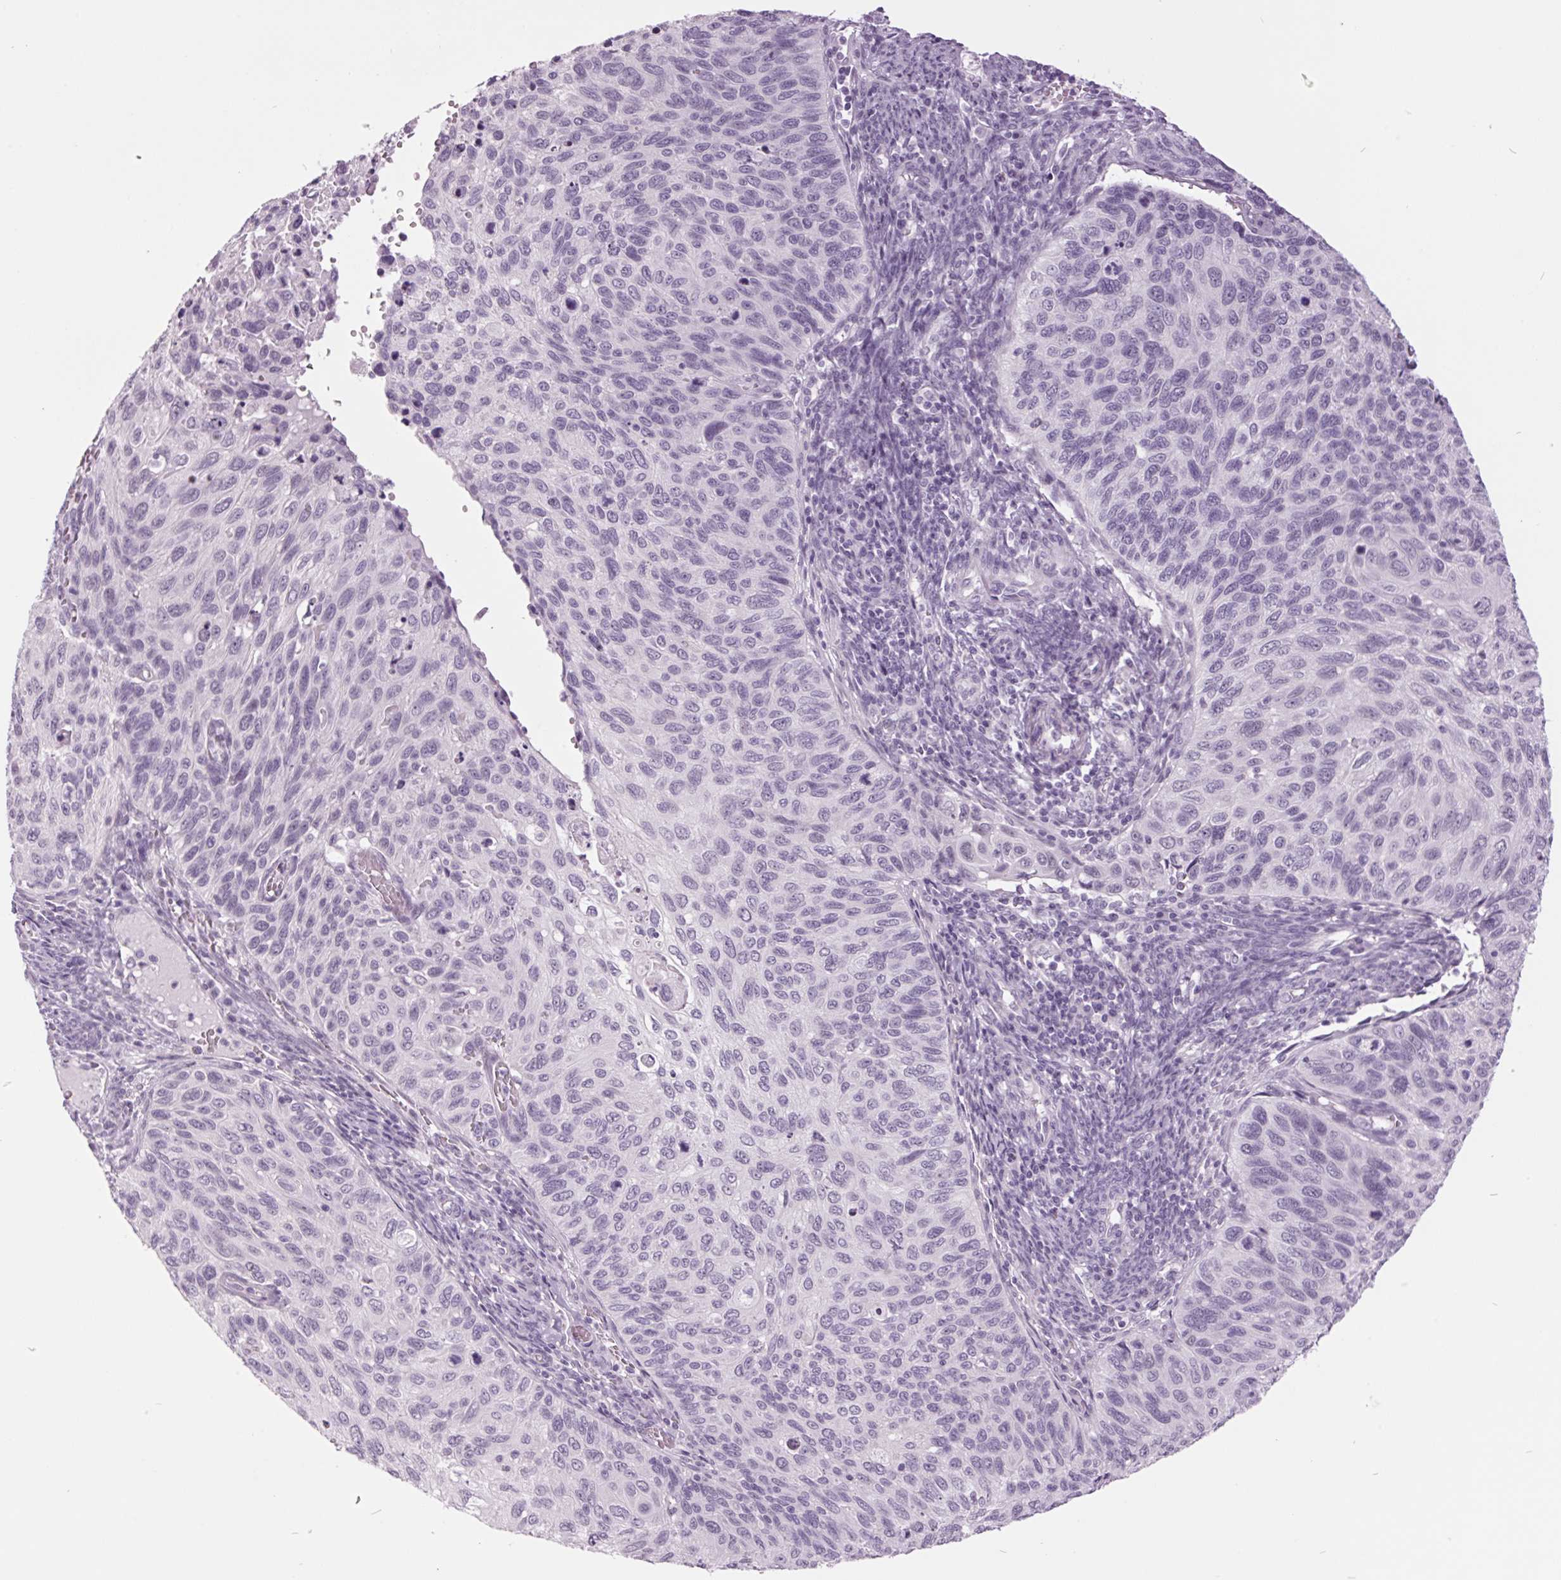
{"staining": {"intensity": "negative", "quantity": "none", "location": "none"}, "tissue": "cervical cancer", "cell_type": "Tumor cells", "image_type": "cancer", "snomed": [{"axis": "morphology", "description": "Squamous cell carcinoma, NOS"}, {"axis": "topography", "description": "Cervix"}], "caption": "Tumor cells are negative for brown protein staining in squamous cell carcinoma (cervical). (DAB (3,3'-diaminobenzidine) IHC, high magnification).", "gene": "ODAD2", "patient": {"sex": "female", "age": 70}}